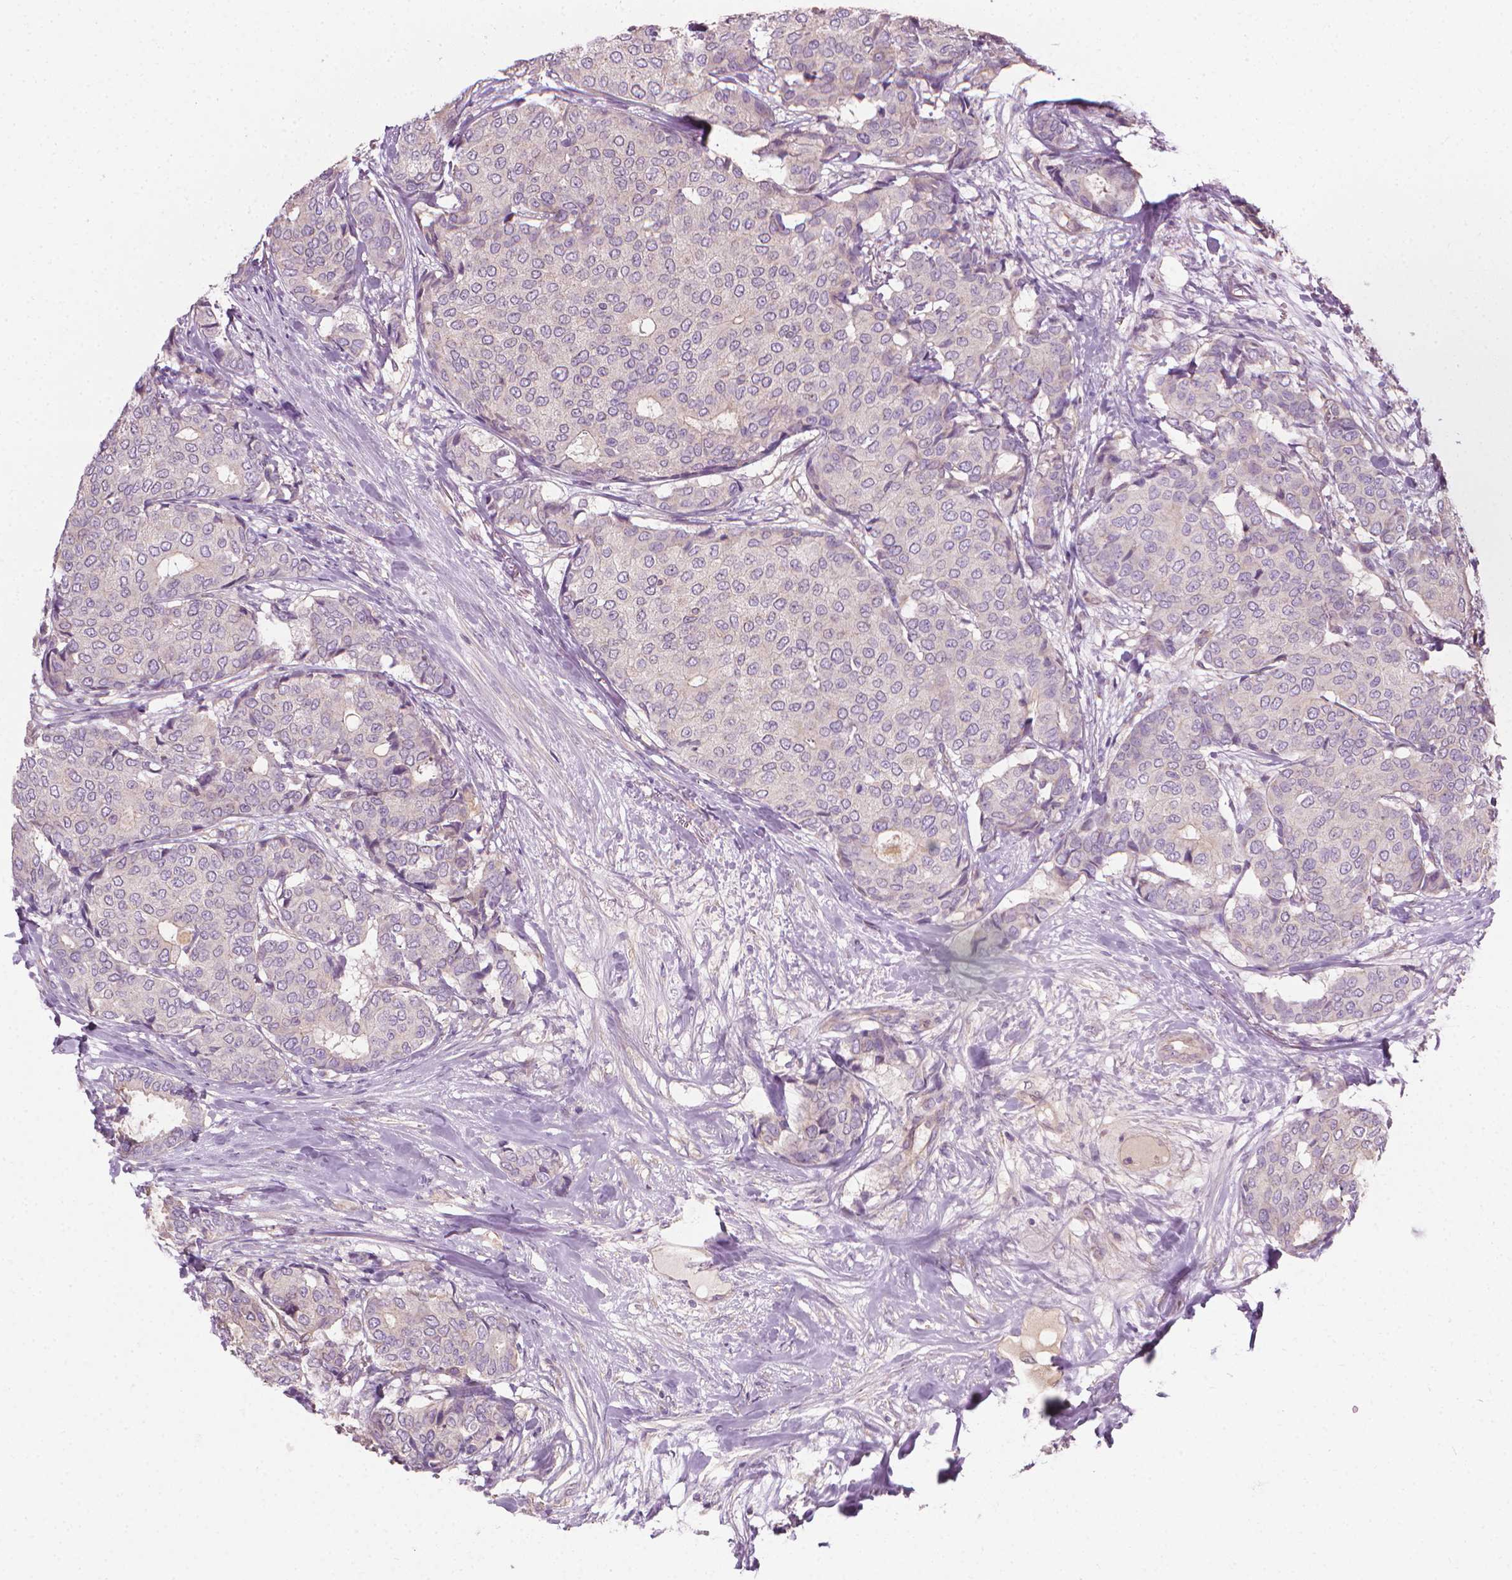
{"staining": {"intensity": "negative", "quantity": "none", "location": "none"}, "tissue": "breast cancer", "cell_type": "Tumor cells", "image_type": "cancer", "snomed": [{"axis": "morphology", "description": "Duct carcinoma"}, {"axis": "topography", "description": "Breast"}], "caption": "IHC photomicrograph of human intraductal carcinoma (breast) stained for a protein (brown), which shows no staining in tumor cells.", "gene": "RIIAD1", "patient": {"sex": "female", "age": 75}}